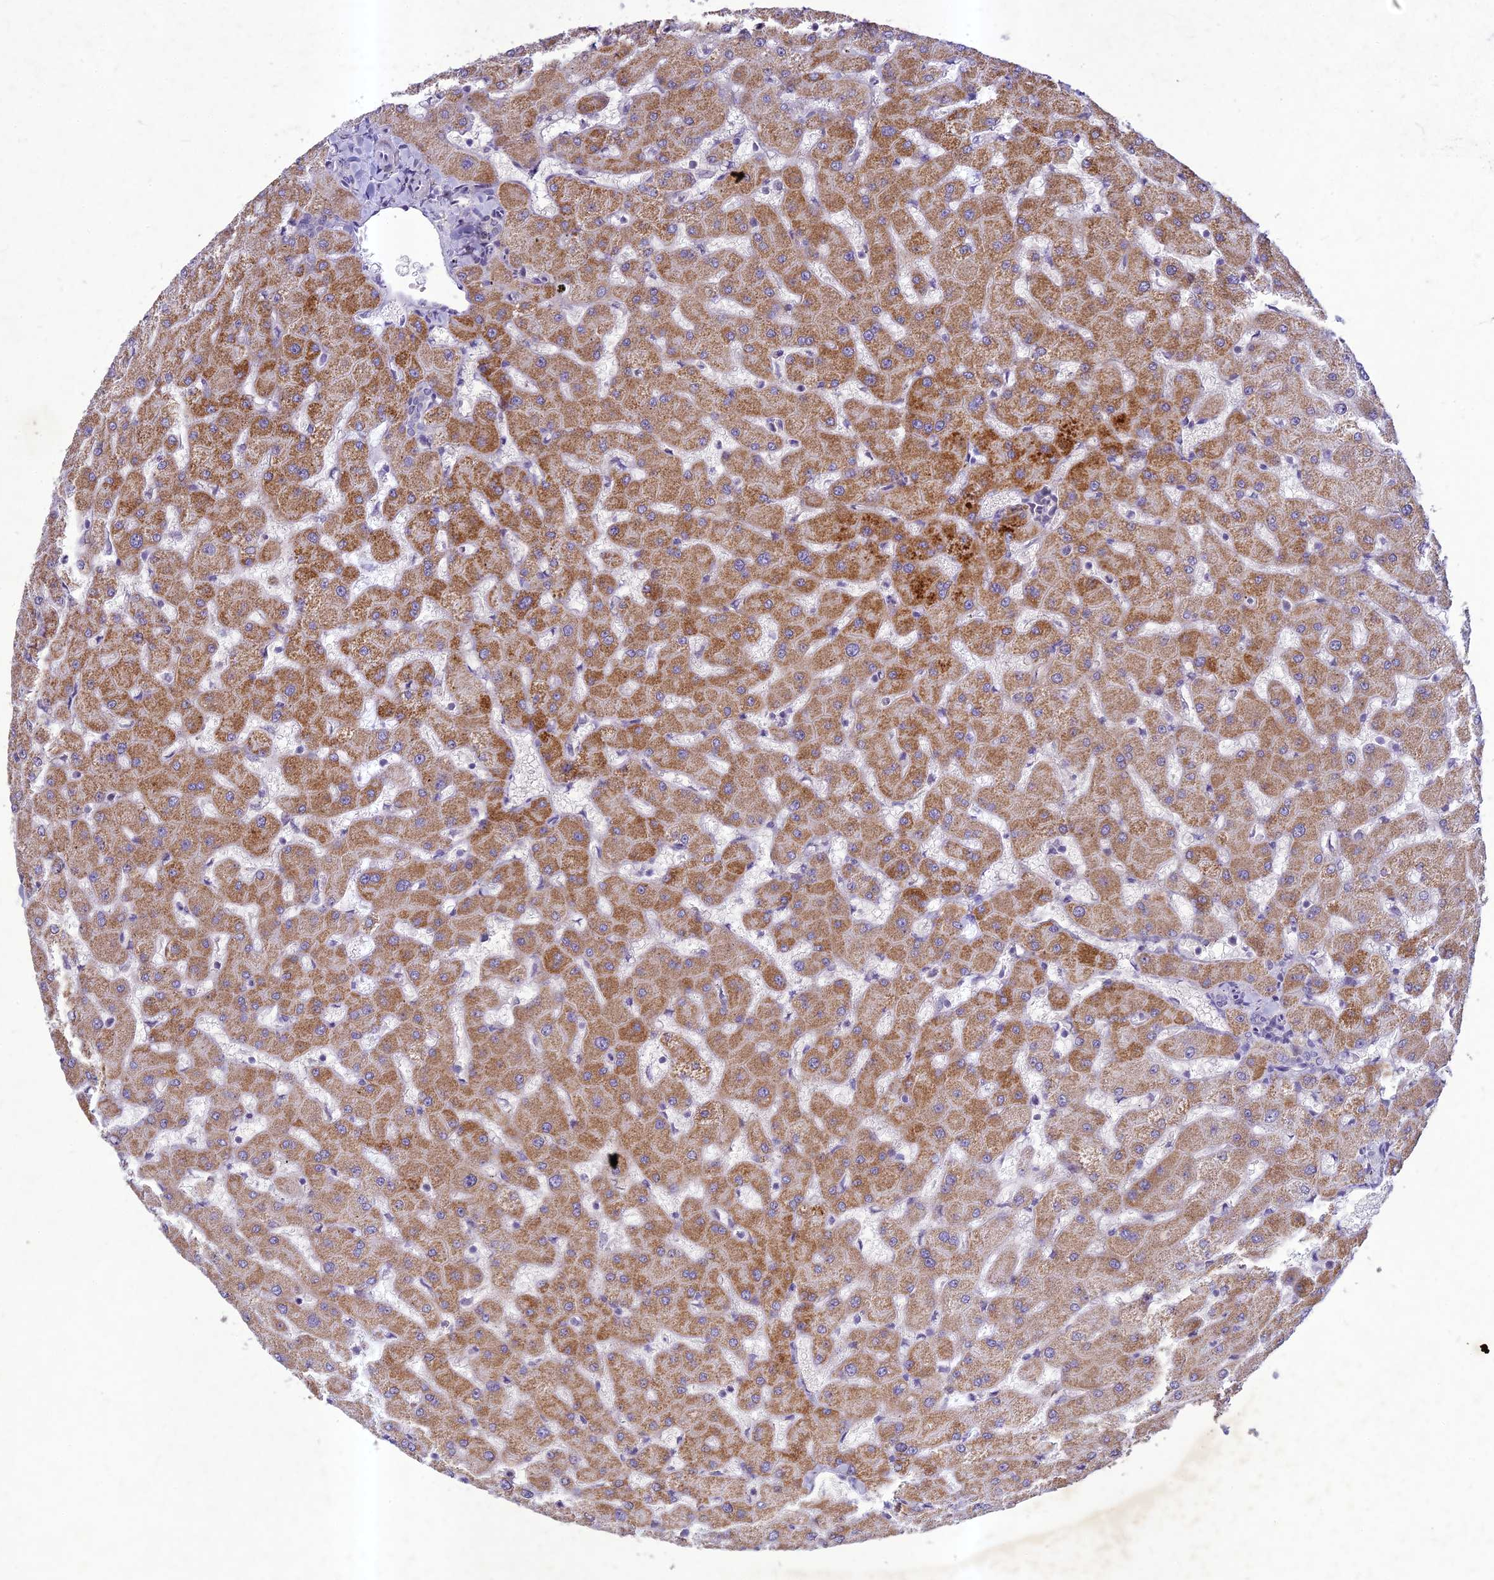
{"staining": {"intensity": "negative", "quantity": "none", "location": "none"}, "tissue": "liver", "cell_type": "Cholangiocytes", "image_type": "normal", "snomed": [{"axis": "morphology", "description": "Normal tissue, NOS"}, {"axis": "topography", "description": "Liver"}], "caption": "A high-resolution micrograph shows immunohistochemistry staining of benign liver, which shows no significant expression in cholangiocytes.", "gene": "HIGD1A", "patient": {"sex": "female", "age": 63}}